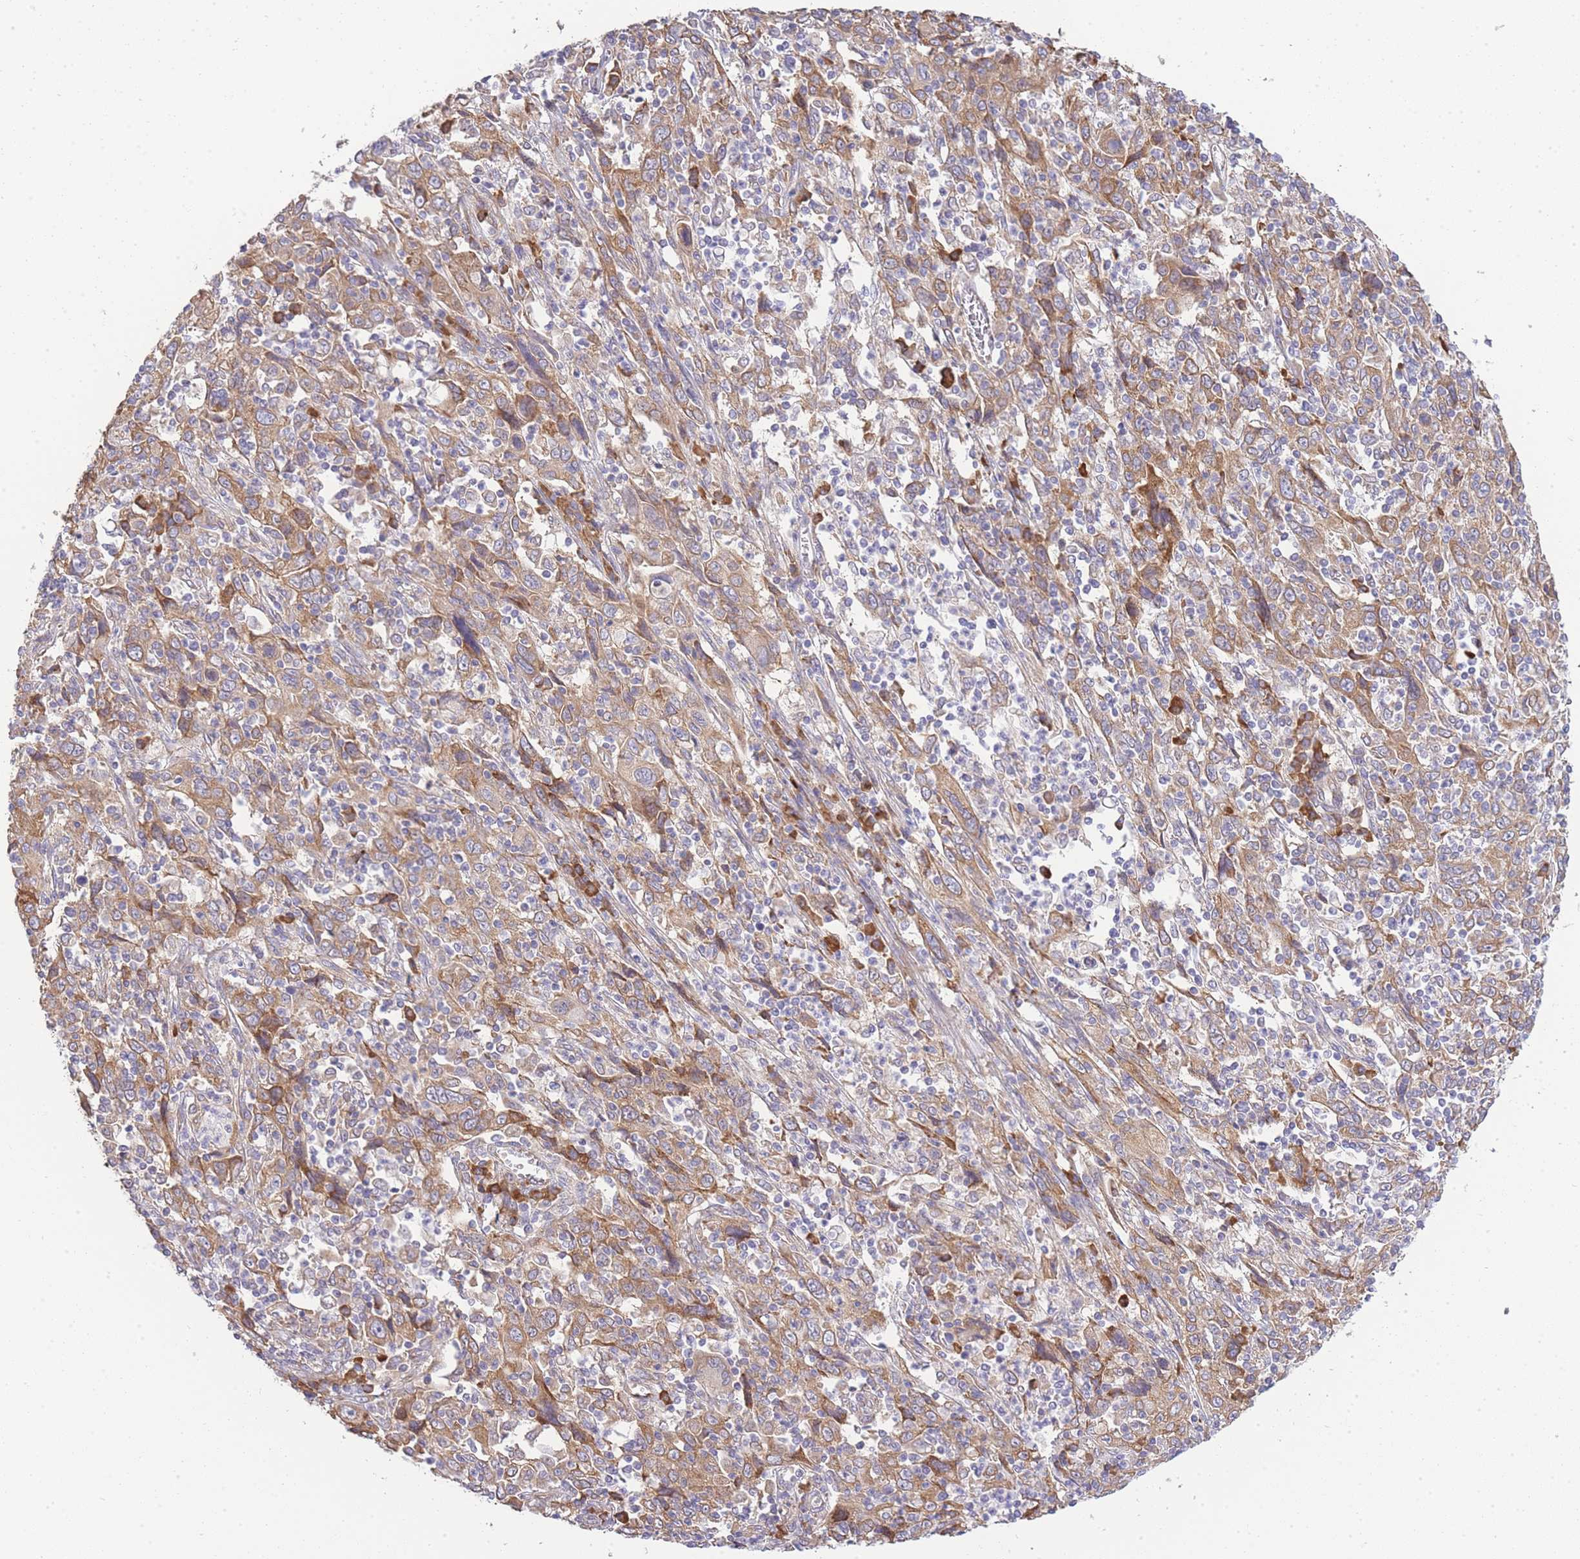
{"staining": {"intensity": "moderate", "quantity": ">75%", "location": "cytoplasmic/membranous"}, "tissue": "cervical cancer", "cell_type": "Tumor cells", "image_type": "cancer", "snomed": [{"axis": "morphology", "description": "Squamous cell carcinoma, NOS"}, {"axis": "topography", "description": "Cervix"}], "caption": "A brown stain labels moderate cytoplasmic/membranous staining of a protein in squamous cell carcinoma (cervical) tumor cells.", "gene": "BEX1", "patient": {"sex": "female", "age": 46}}